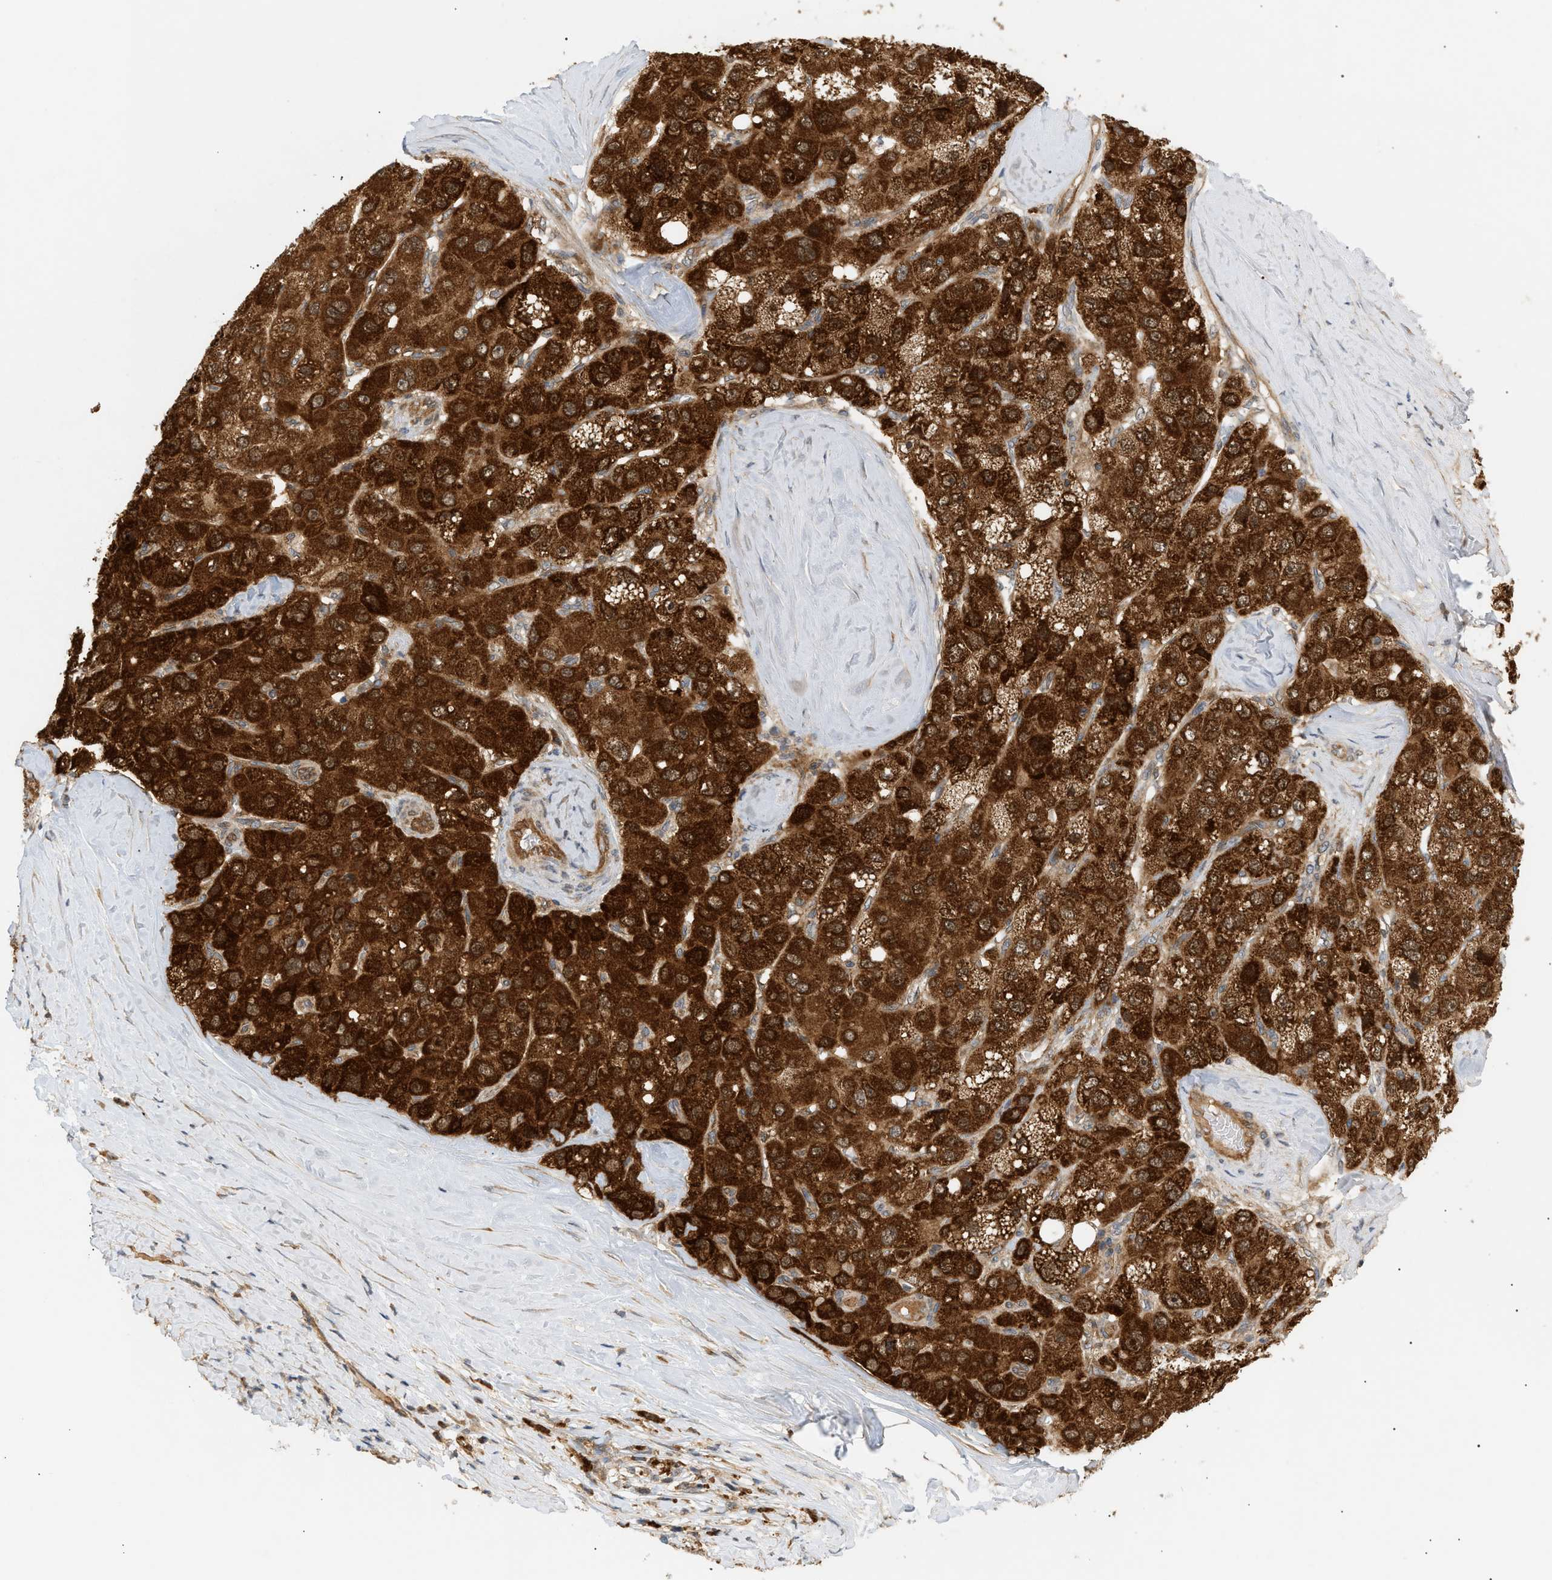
{"staining": {"intensity": "strong", "quantity": ">75%", "location": "cytoplasmic/membranous"}, "tissue": "liver cancer", "cell_type": "Tumor cells", "image_type": "cancer", "snomed": [{"axis": "morphology", "description": "Carcinoma, Hepatocellular, NOS"}, {"axis": "topography", "description": "Liver"}], "caption": "Strong cytoplasmic/membranous positivity is present in approximately >75% of tumor cells in liver cancer.", "gene": "SHC1", "patient": {"sex": "male", "age": 80}}